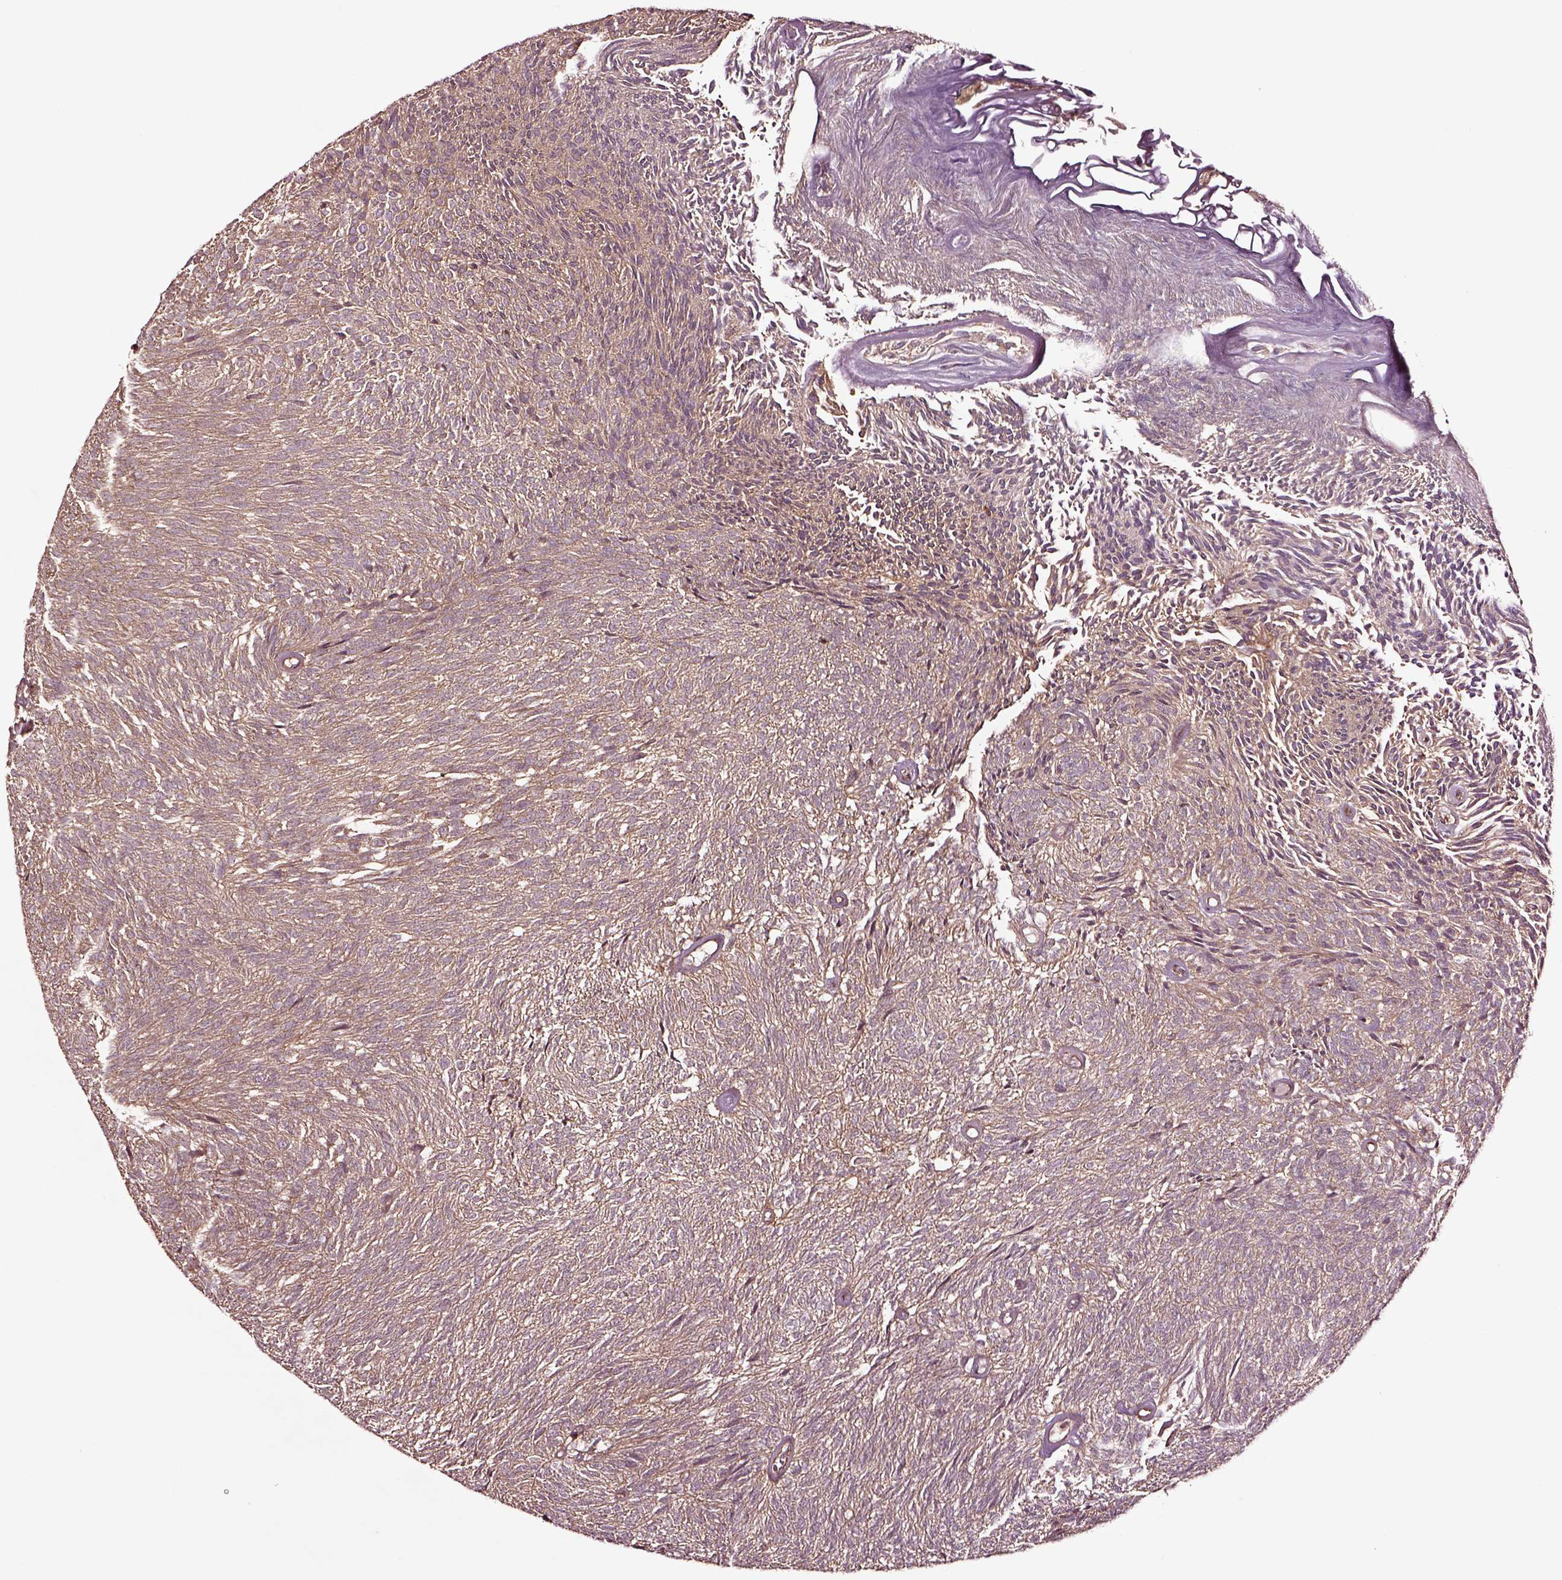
{"staining": {"intensity": "weak", "quantity": ">75%", "location": "cytoplasmic/membranous"}, "tissue": "urothelial cancer", "cell_type": "Tumor cells", "image_type": "cancer", "snomed": [{"axis": "morphology", "description": "Urothelial carcinoma, Low grade"}, {"axis": "topography", "description": "Urinary bladder"}], "caption": "Protein expression analysis of urothelial cancer exhibits weak cytoplasmic/membranous expression in about >75% of tumor cells.", "gene": "RASSF5", "patient": {"sex": "male", "age": 77}}